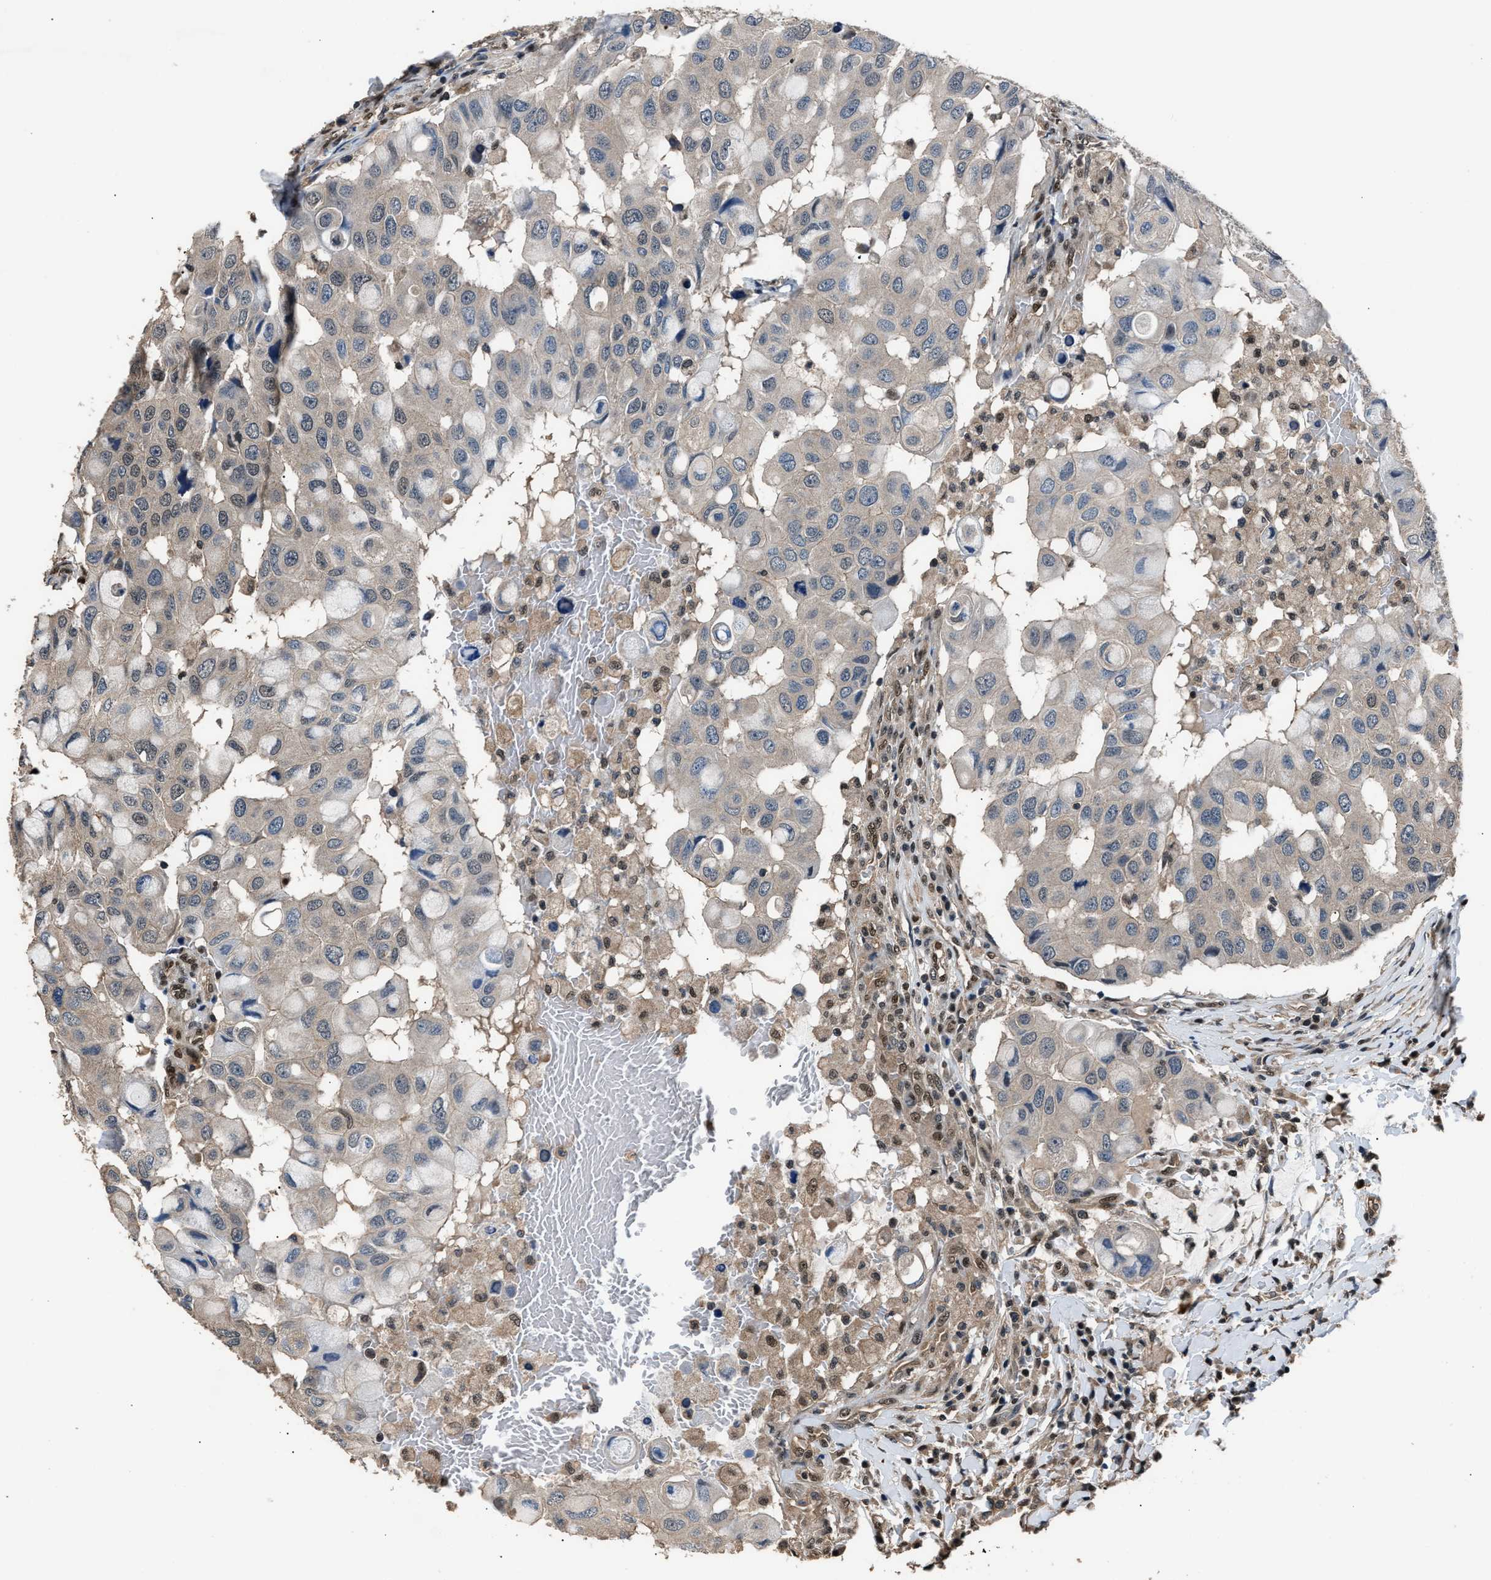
{"staining": {"intensity": "weak", "quantity": "25%-75%", "location": "cytoplasmic/membranous"}, "tissue": "breast cancer", "cell_type": "Tumor cells", "image_type": "cancer", "snomed": [{"axis": "morphology", "description": "Duct carcinoma"}, {"axis": "topography", "description": "Breast"}], "caption": "An IHC image of neoplastic tissue is shown. Protein staining in brown shows weak cytoplasmic/membranous positivity in invasive ductal carcinoma (breast) within tumor cells.", "gene": "DFFA", "patient": {"sex": "female", "age": 27}}